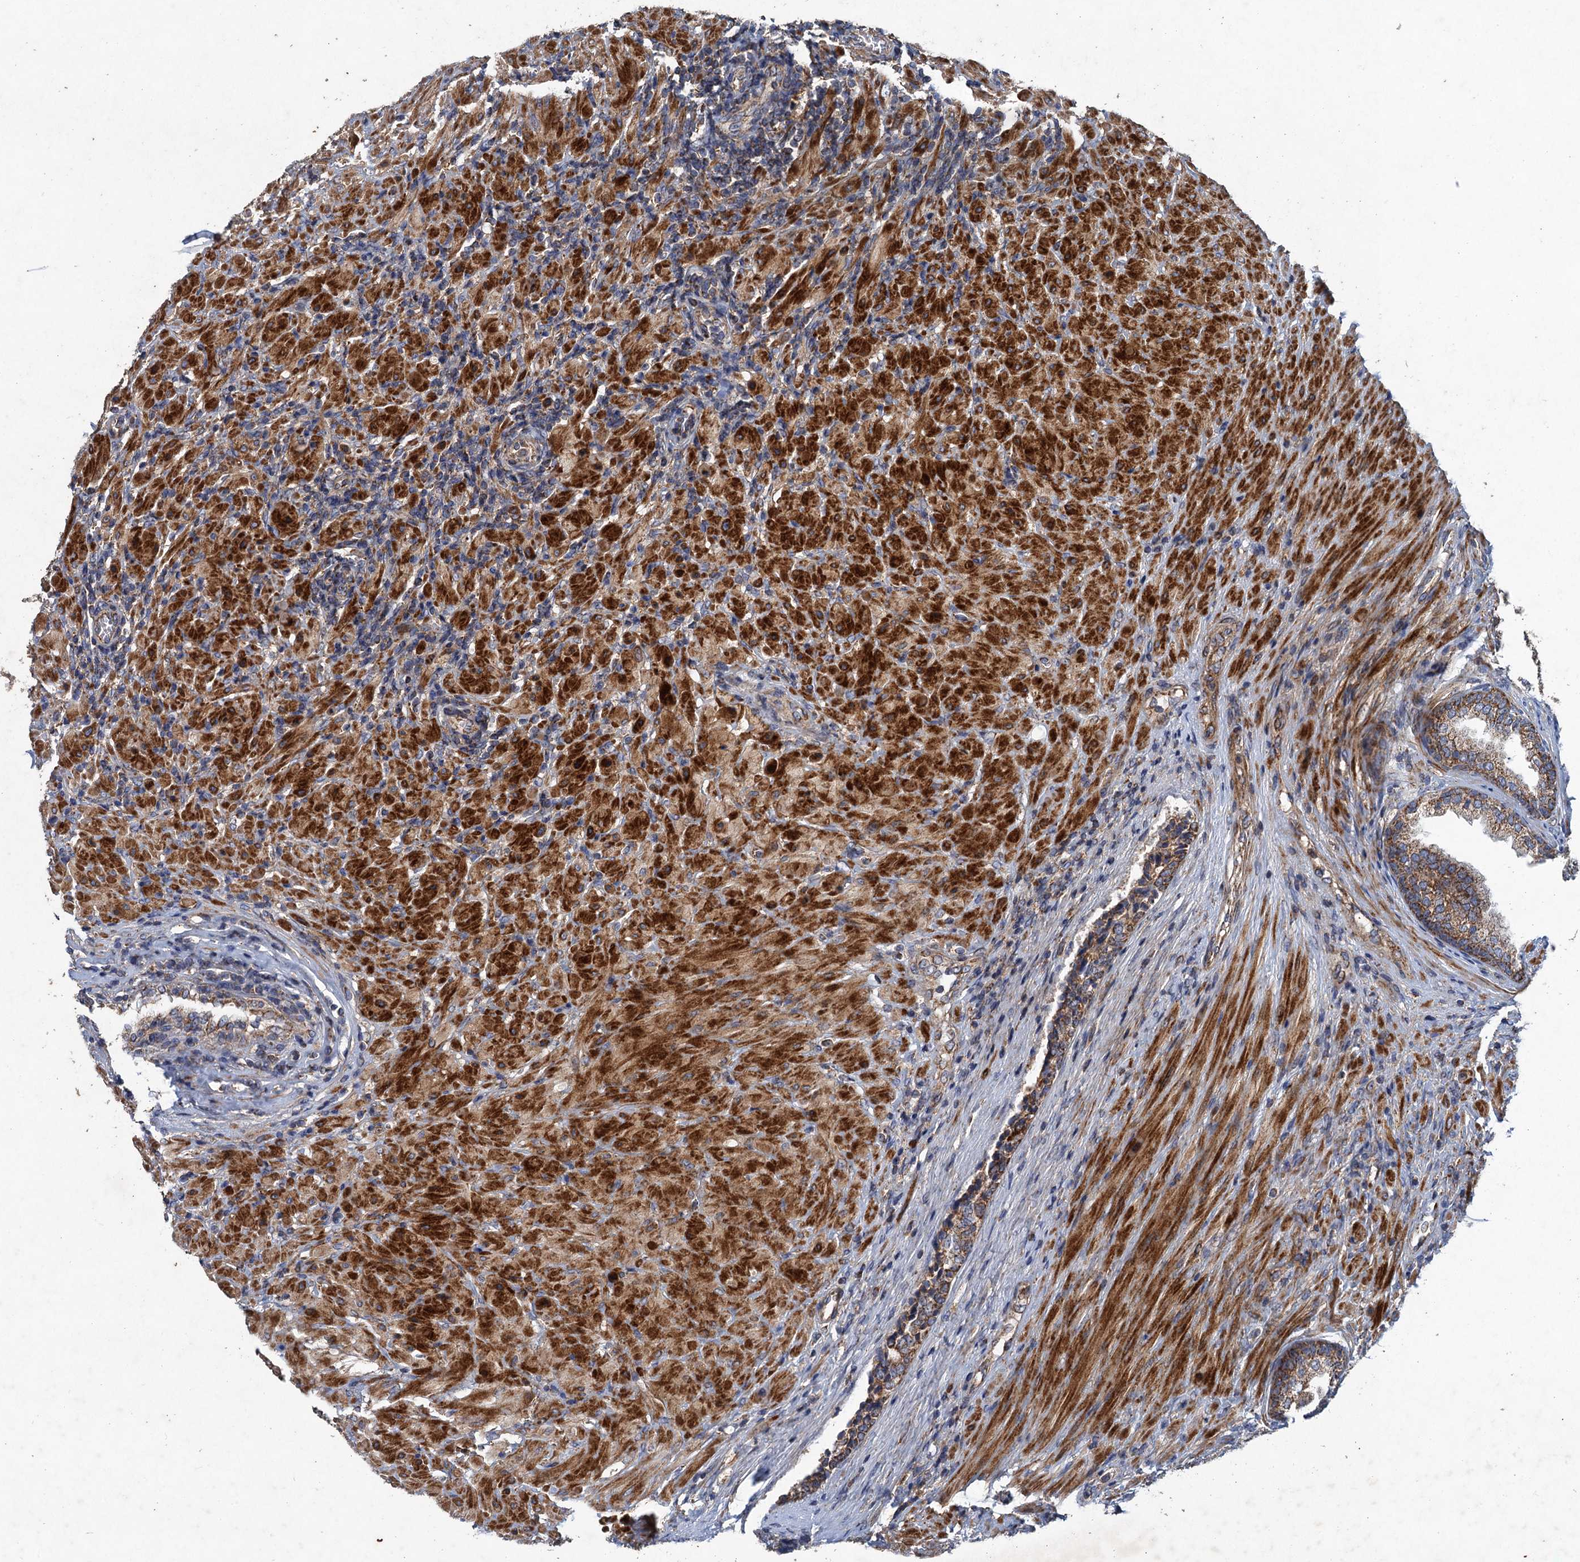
{"staining": {"intensity": "moderate", "quantity": ">75%", "location": "cytoplasmic/membranous"}, "tissue": "prostate", "cell_type": "Glandular cells", "image_type": "normal", "snomed": [{"axis": "morphology", "description": "Normal tissue, NOS"}, {"axis": "topography", "description": "Prostate"}], "caption": "Glandular cells demonstrate medium levels of moderate cytoplasmic/membranous expression in approximately >75% of cells in normal prostate. (IHC, brightfield microscopy, high magnification).", "gene": "BCS1L", "patient": {"sex": "male", "age": 76}}